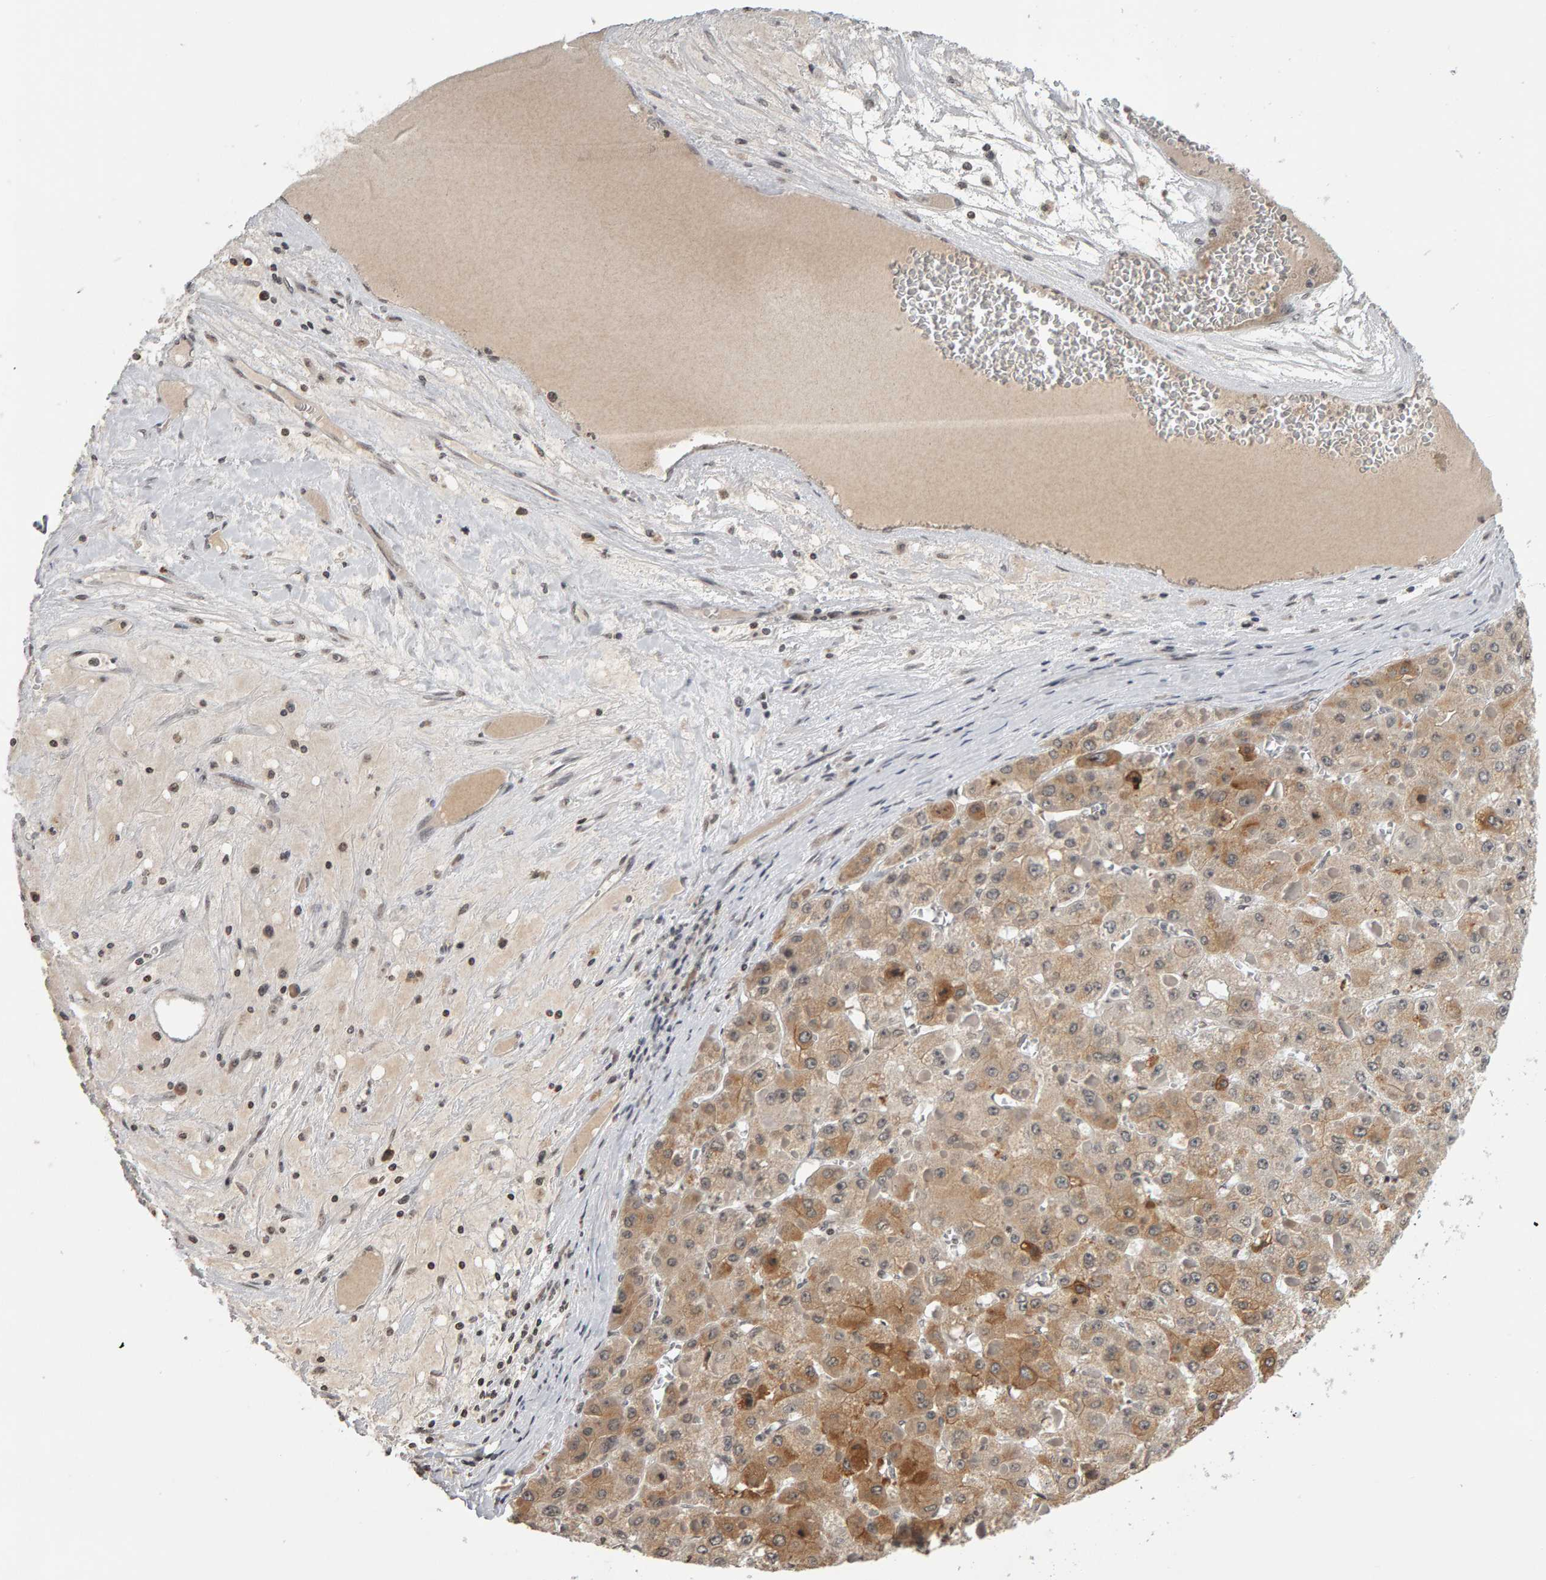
{"staining": {"intensity": "moderate", "quantity": ">75%", "location": "cytoplasmic/membranous"}, "tissue": "liver cancer", "cell_type": "Tumor cells", "image_type": "cancer", "snomed": [{"axis": "morphology", "description": "Carcinoma, Hepatocellular, NOS"}, {"axis": "topography", "description": "Liver"}], "caption": "Immunohistochemical staining of liver hepatocellular carcinoma reveals moderate cytoplasmic/membranous protein expression in about >75% of tumor cells.", "gene": "TRAM1", "patient": {"sex": "female", "age": 73}}